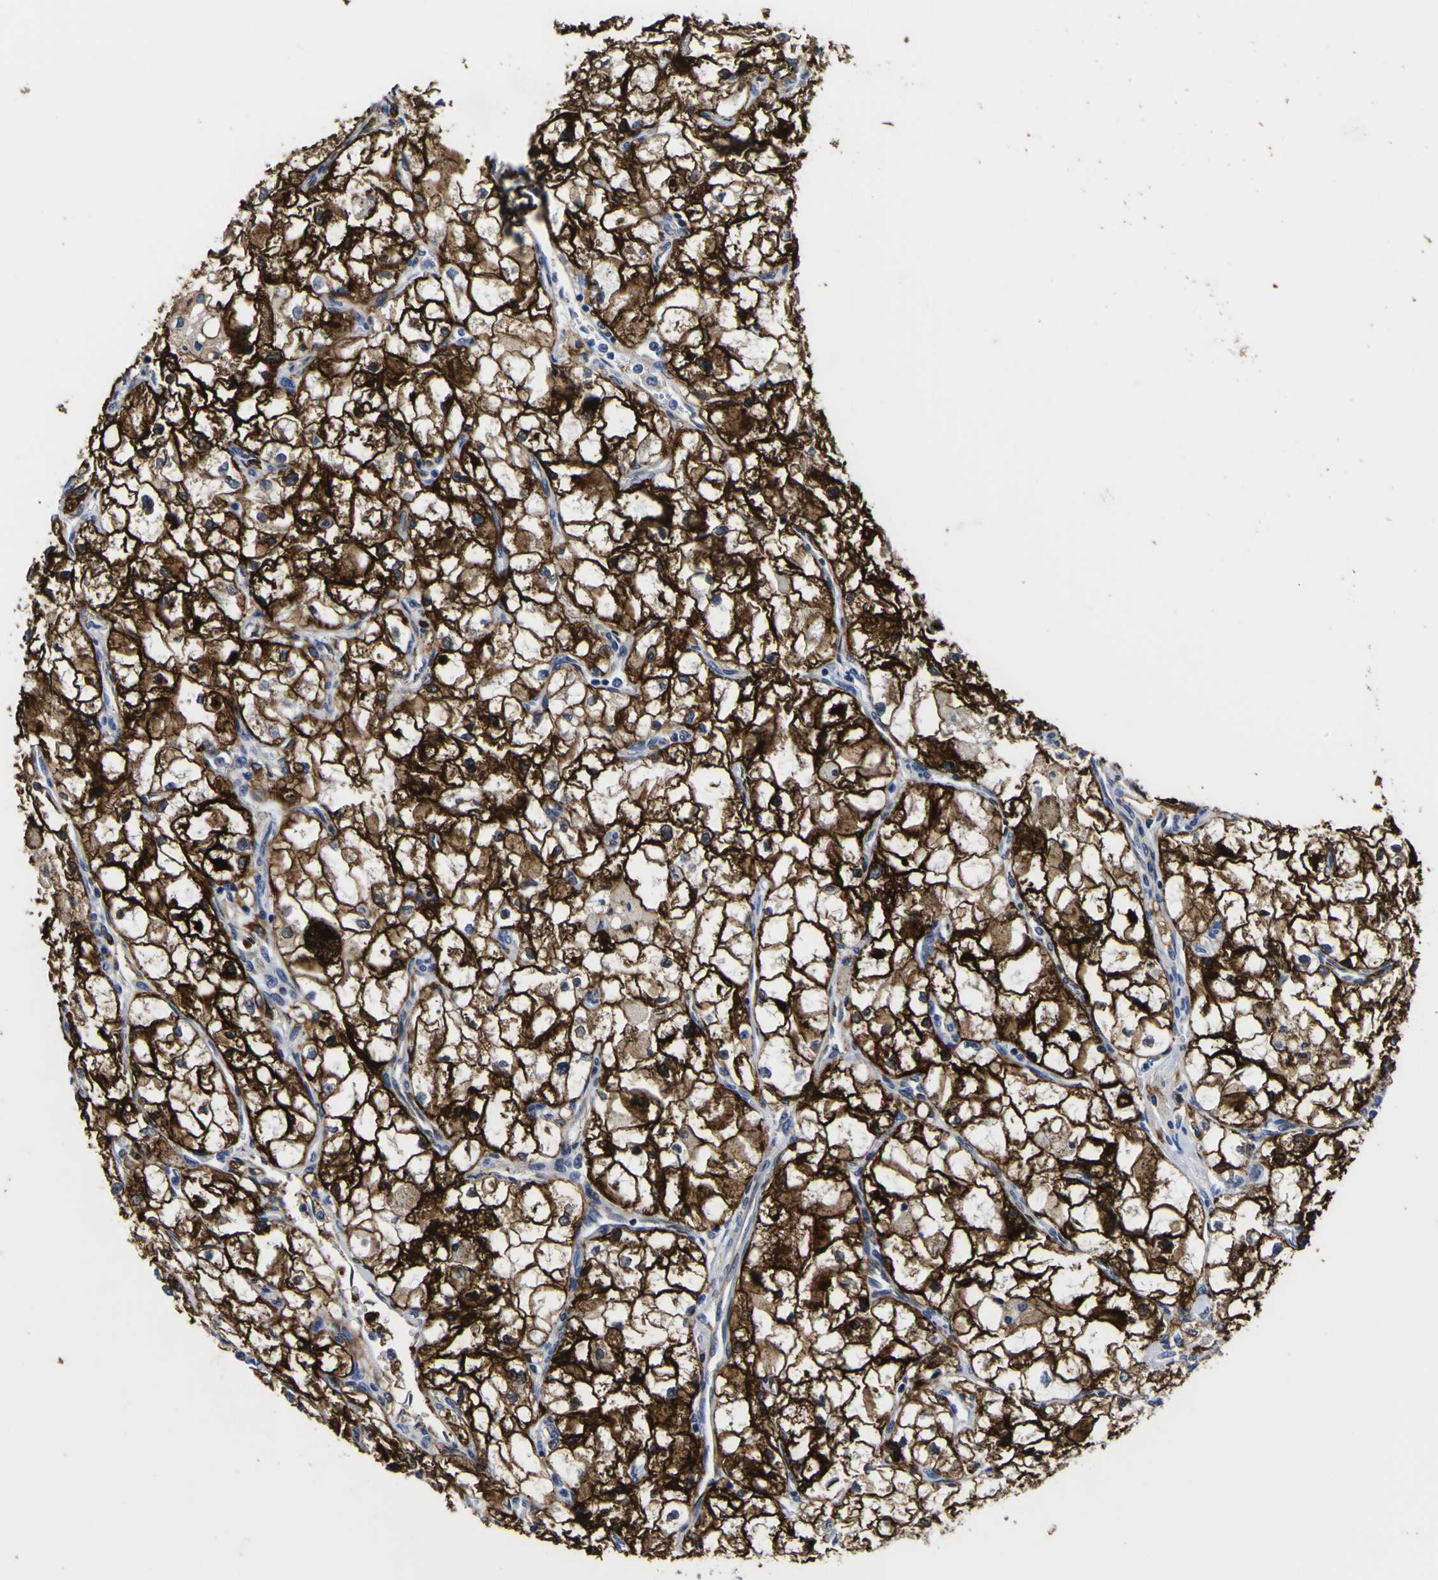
{"staining": {"intensity": "strong", "quantity": ">75%", "location": "cytoplasmic/membranous"}, "tissue": "renal cancer", "cell_type": "Tumor cells", "image_type": "cancer", "snomed": [{"axis": "morphology", "description": "Adenocarcinoma, NOS"}, {"axis": "topography", "description": "Kidney"}], "caption": "Renal adenocarcinoma was stained to show a protein in brown. There is high levels of strong cytoplasmic/membranous expression in approximately >75% of tumor cells.", "gene": "SCD", "patient": {"sex": "female", "age": 70}}